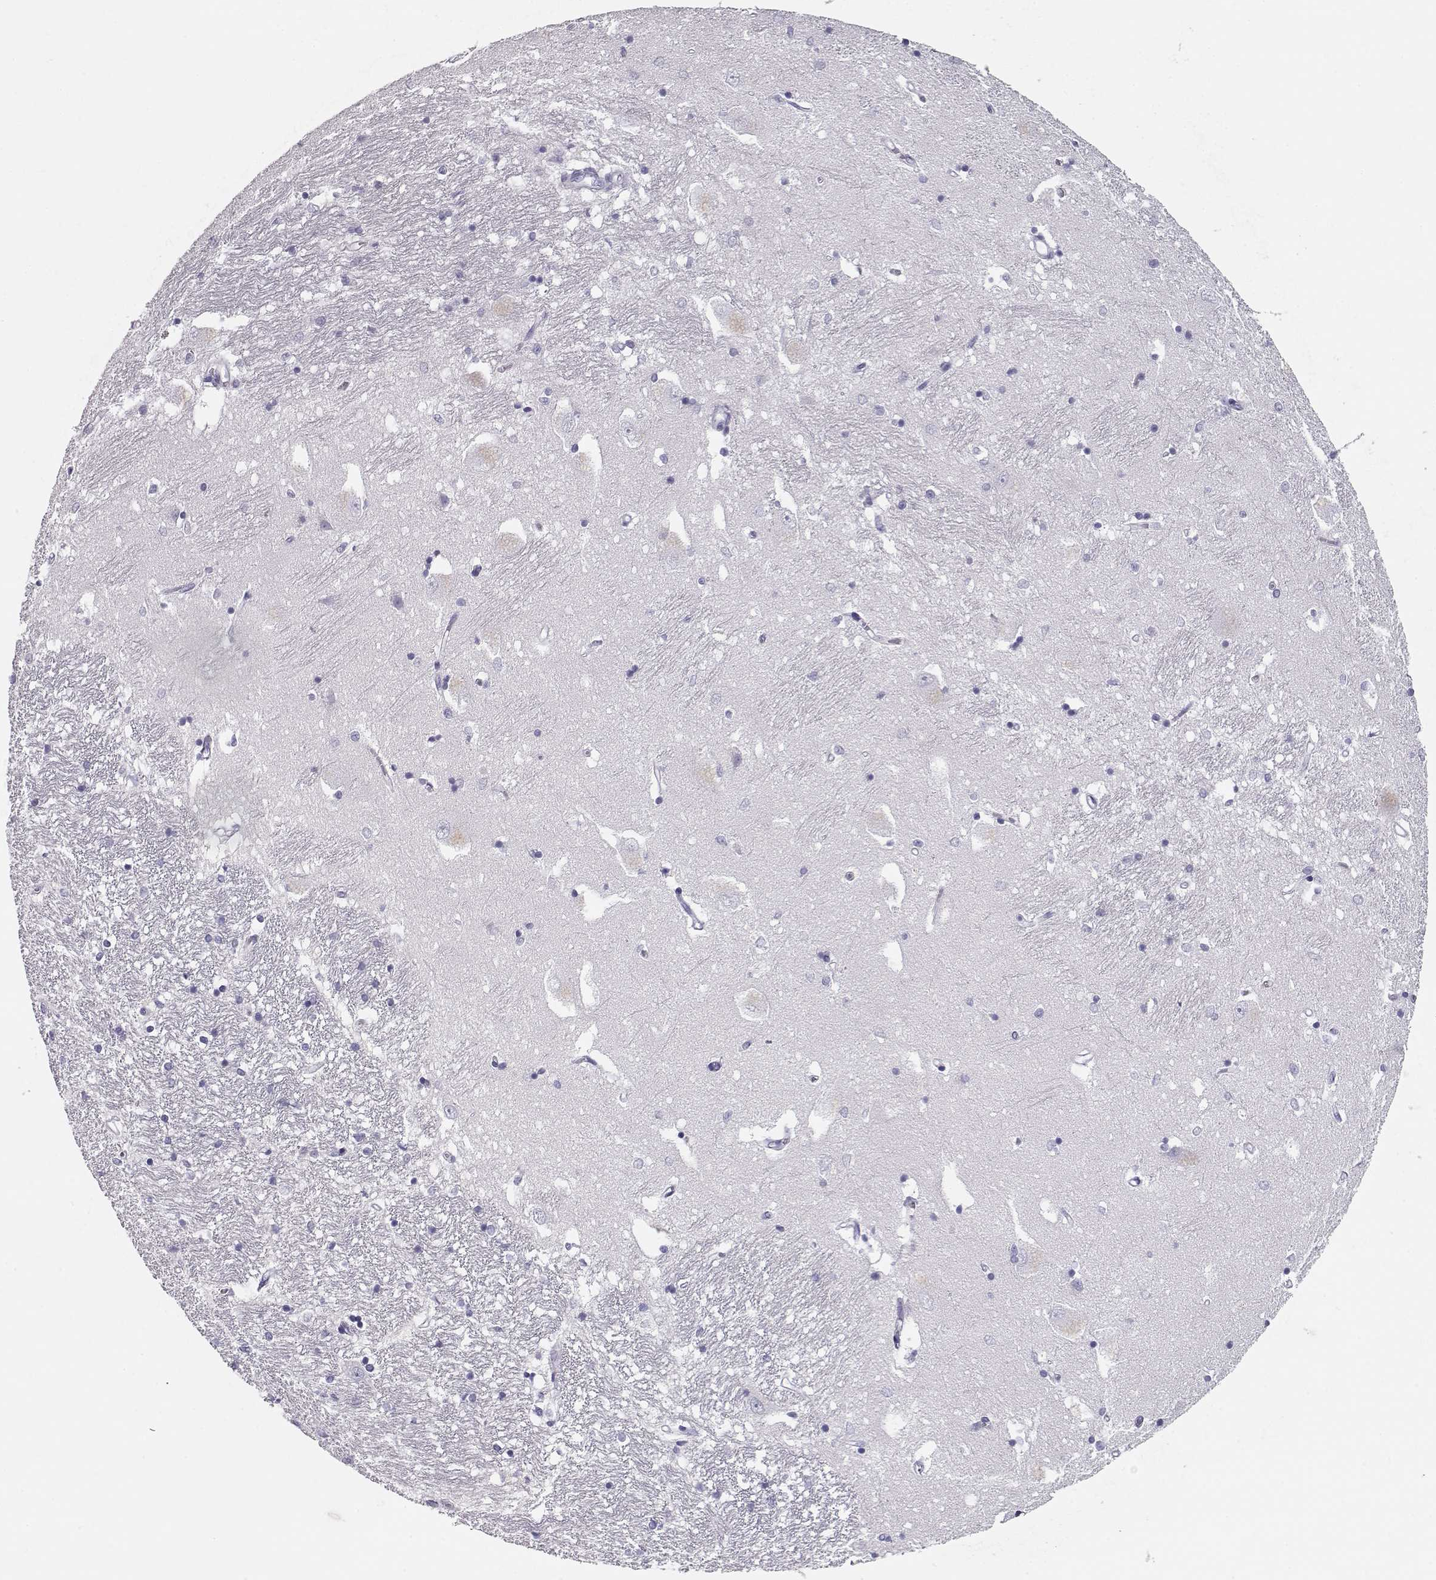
{"staining": {"intensity": "negative", "quantity": "none", "location": "none"}, "tissue": "caudate", "cell_type": "Glial cells", "image_type": "normal", "snomed": [{"axis": "morphology", "description": "Normal tissue, NOS"}, {"axis": "topography", "description": "Lateral ventricle wall"}], "caption": "Immunohistochemistry (IHC) histopathology image of normal caudate stained for a protein (brown), which displays no expression in glial cells.", "gene": "MAGEC1", "patient": {"sex": "female", "age": 71}}